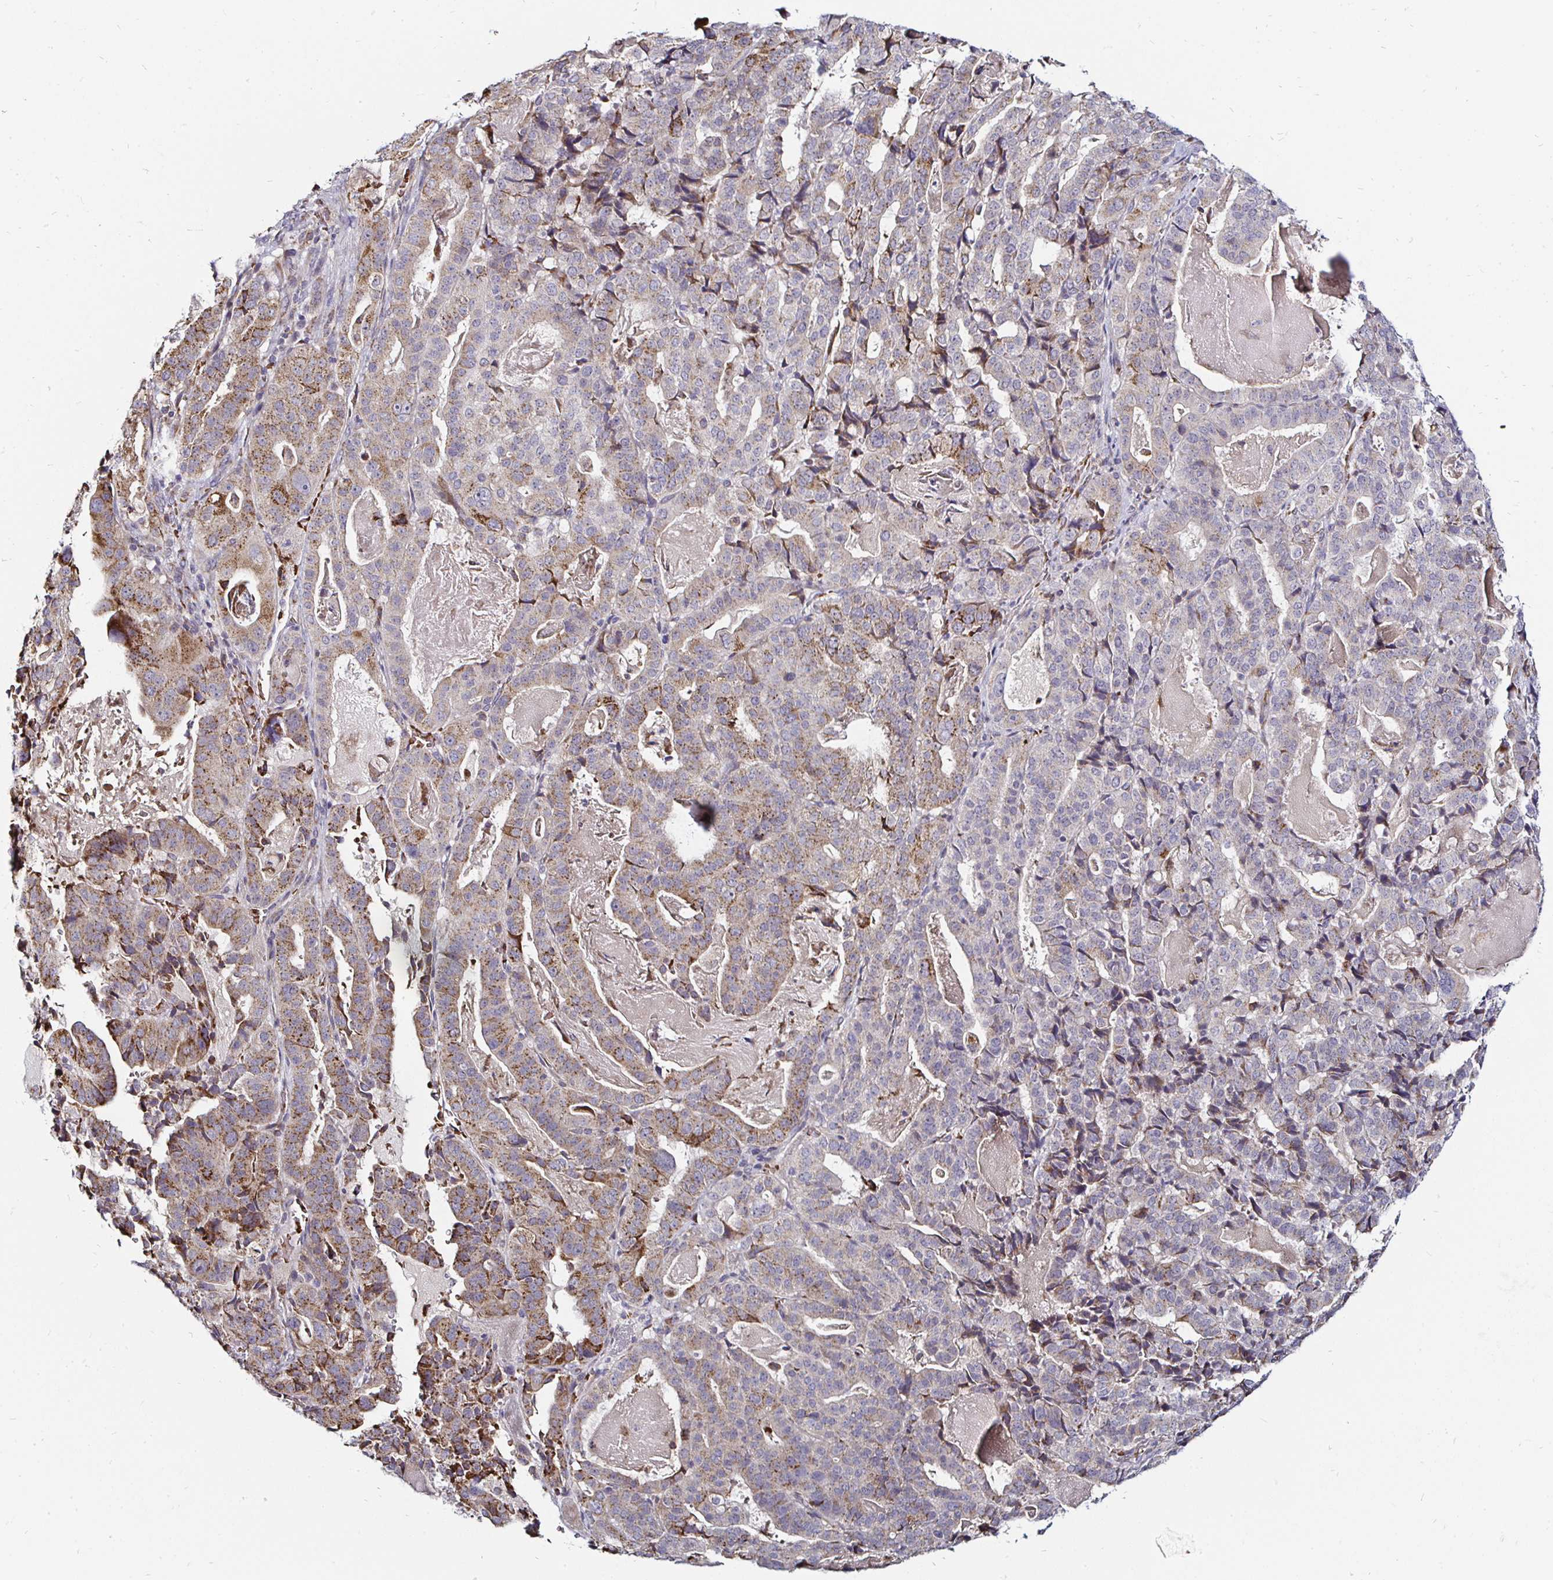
{"staining": {"intensity": "moderate", "quantity": "25%-75%", "location": "cytoplasmic/membranous"}, "tissue": "stomach cancer", "cell_type": "Tumor cells", "image_type": "cancer", "snomed": [{"axis": "morphology", "description": "Adenocarcinoma, NOS"}, {"axis": "topography", "description": "Stomach"}], "caption": "DAB immunohistochemical staining of stomach adenocarcinoma shows moderate cytoplasmic/membranous protein expression in approximately 25%-75% of tumor cells. (DAB IHC with brightfield microscopy, high magnification).", "gene": "ATG3", "patient": {"sex": "male", "age": 48}}